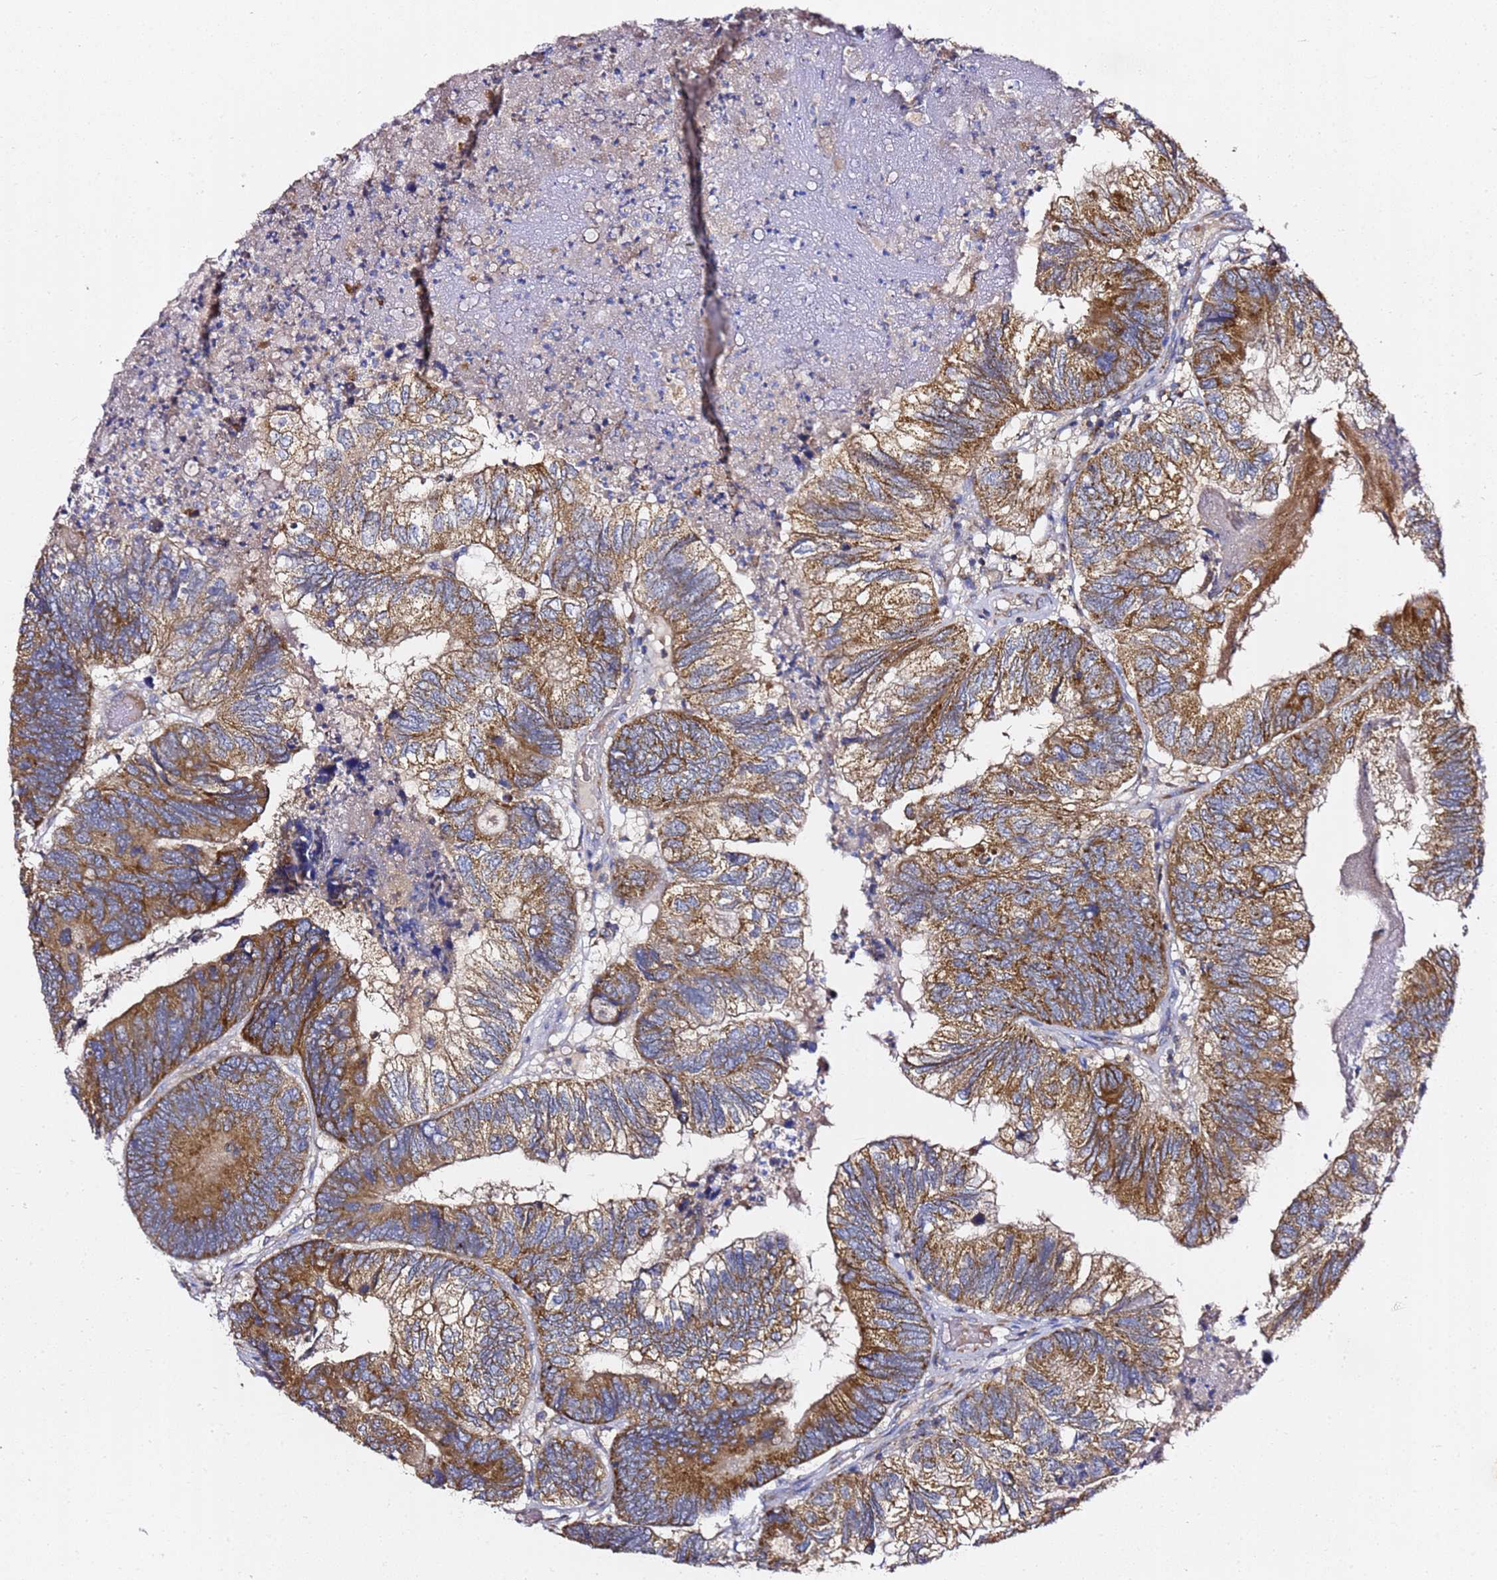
{"staining": {"intensity": "moderate", "quantity": ">75%", "location": "cytoplasmic/membranous"}, "tissue": "colorectal cancer", "cell_type": "Tumor cells", "image_type": "cancer", "snomed": [{"axis": "morphology", "description": "Adenocarcinoma, NOS"}, {"axis": "topography", "description": "Colon"}], "caption": "A high-resolution photomicrograph shows immunohistochemistry staining of colorectal cancer, which demonstrates moderate cytoplasmic/membranous staining in about >75% of tumor cells.", "gene": "C19orf12", "patient": {"sex": "female", "age": 67}}